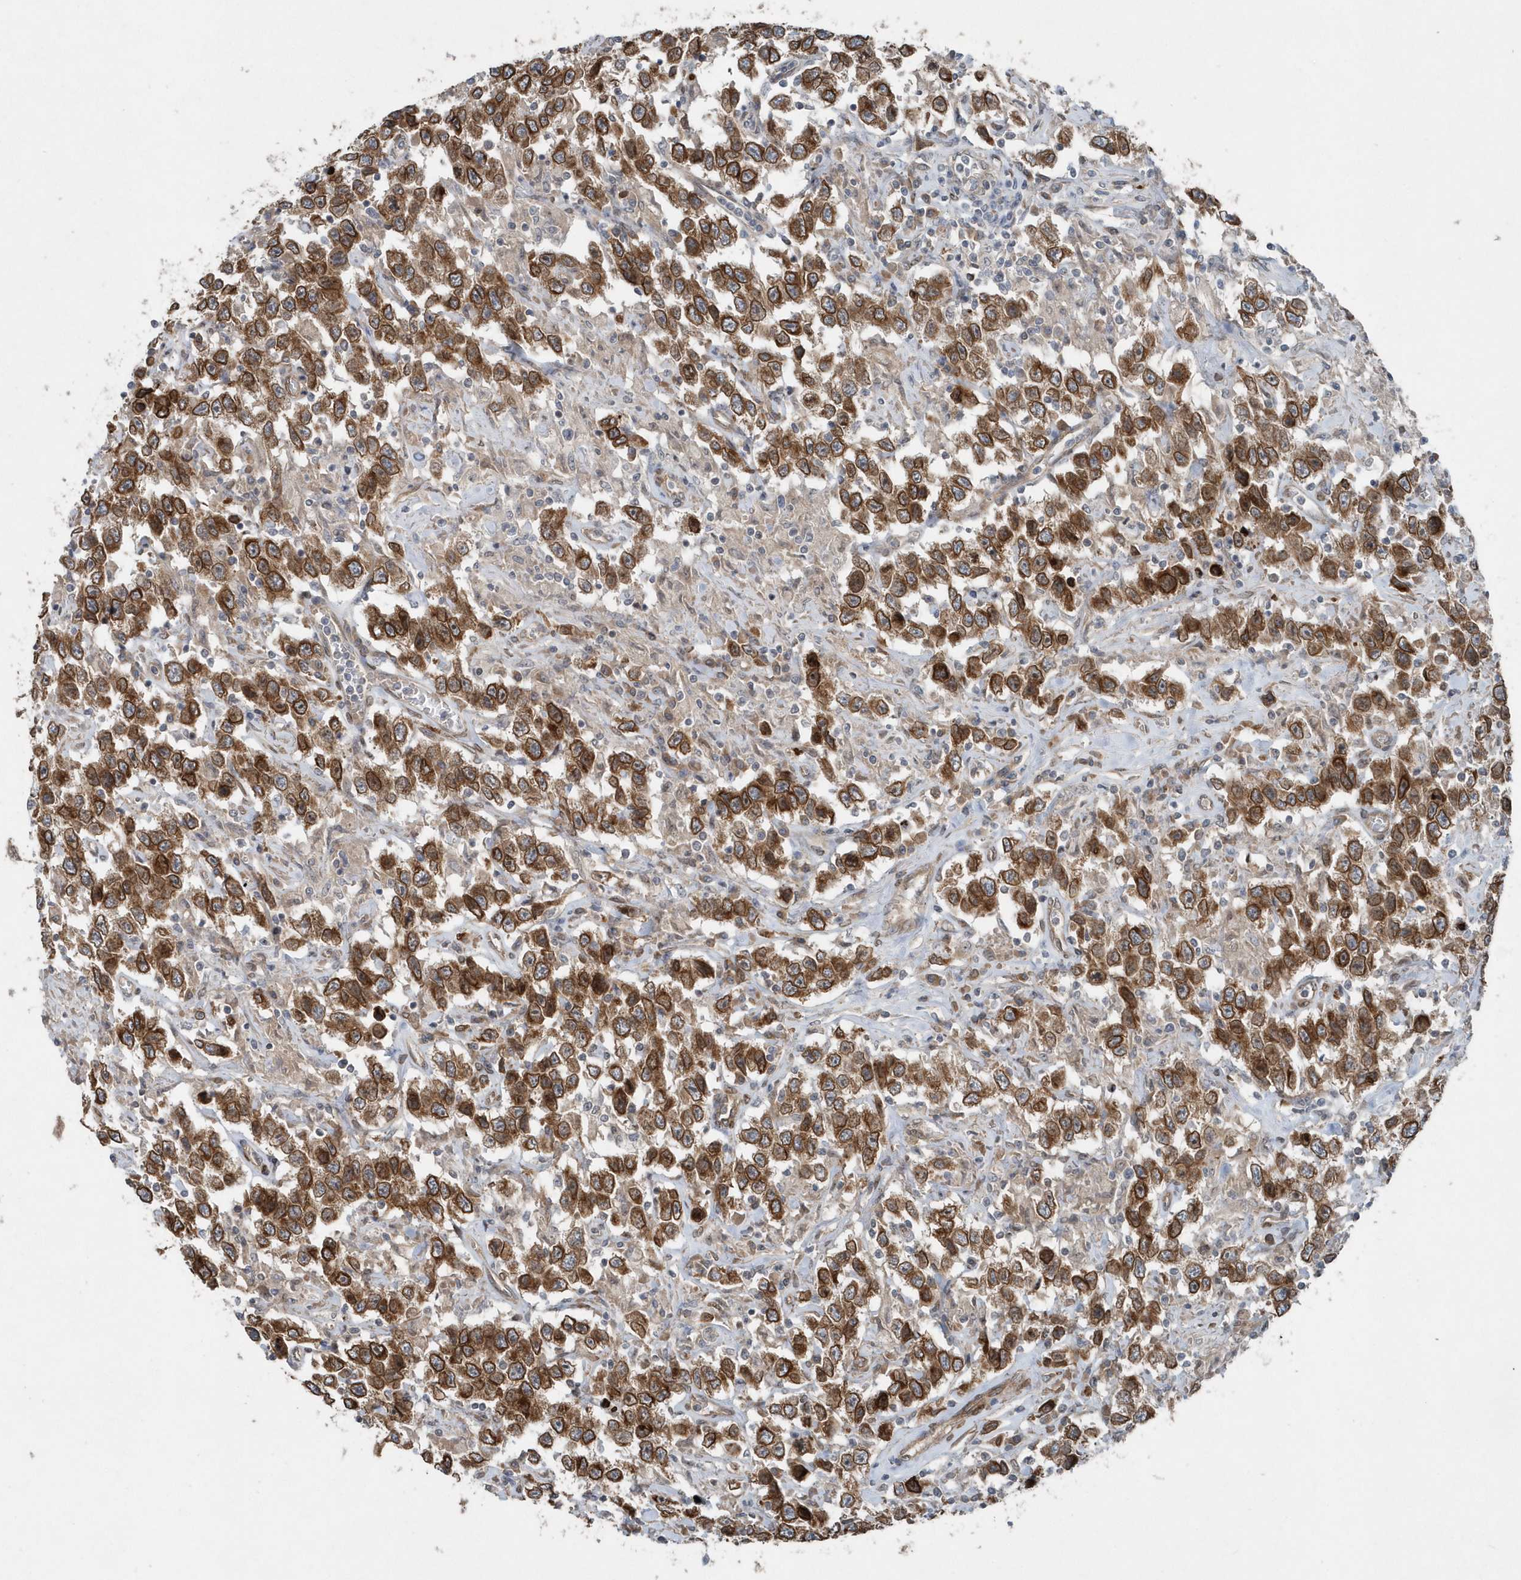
{"staining": {"intensity": "strong", "quantity": ">75%", "location": "cytoplasmic/membranous"}, "tissue": "testis cancer", "cell_type": "Tumor cells", "image_type": "cancer", "snomed": [{"axis": "morphology", "description": "Seminoma, NOS"}, {"axis": "topography", "description": "Testis"}], "caption": "Immunohistochemical staining of human testis cancer (seminoma) displays high levels of strong cytoplasmic/membranous protein positivity in approximately >75% of tumor cells. Ihc stains the protein of interest in brown and the nuclei are stained blue.", "gene": "MCC", "patient": {"sex": "male", "age": 41}}